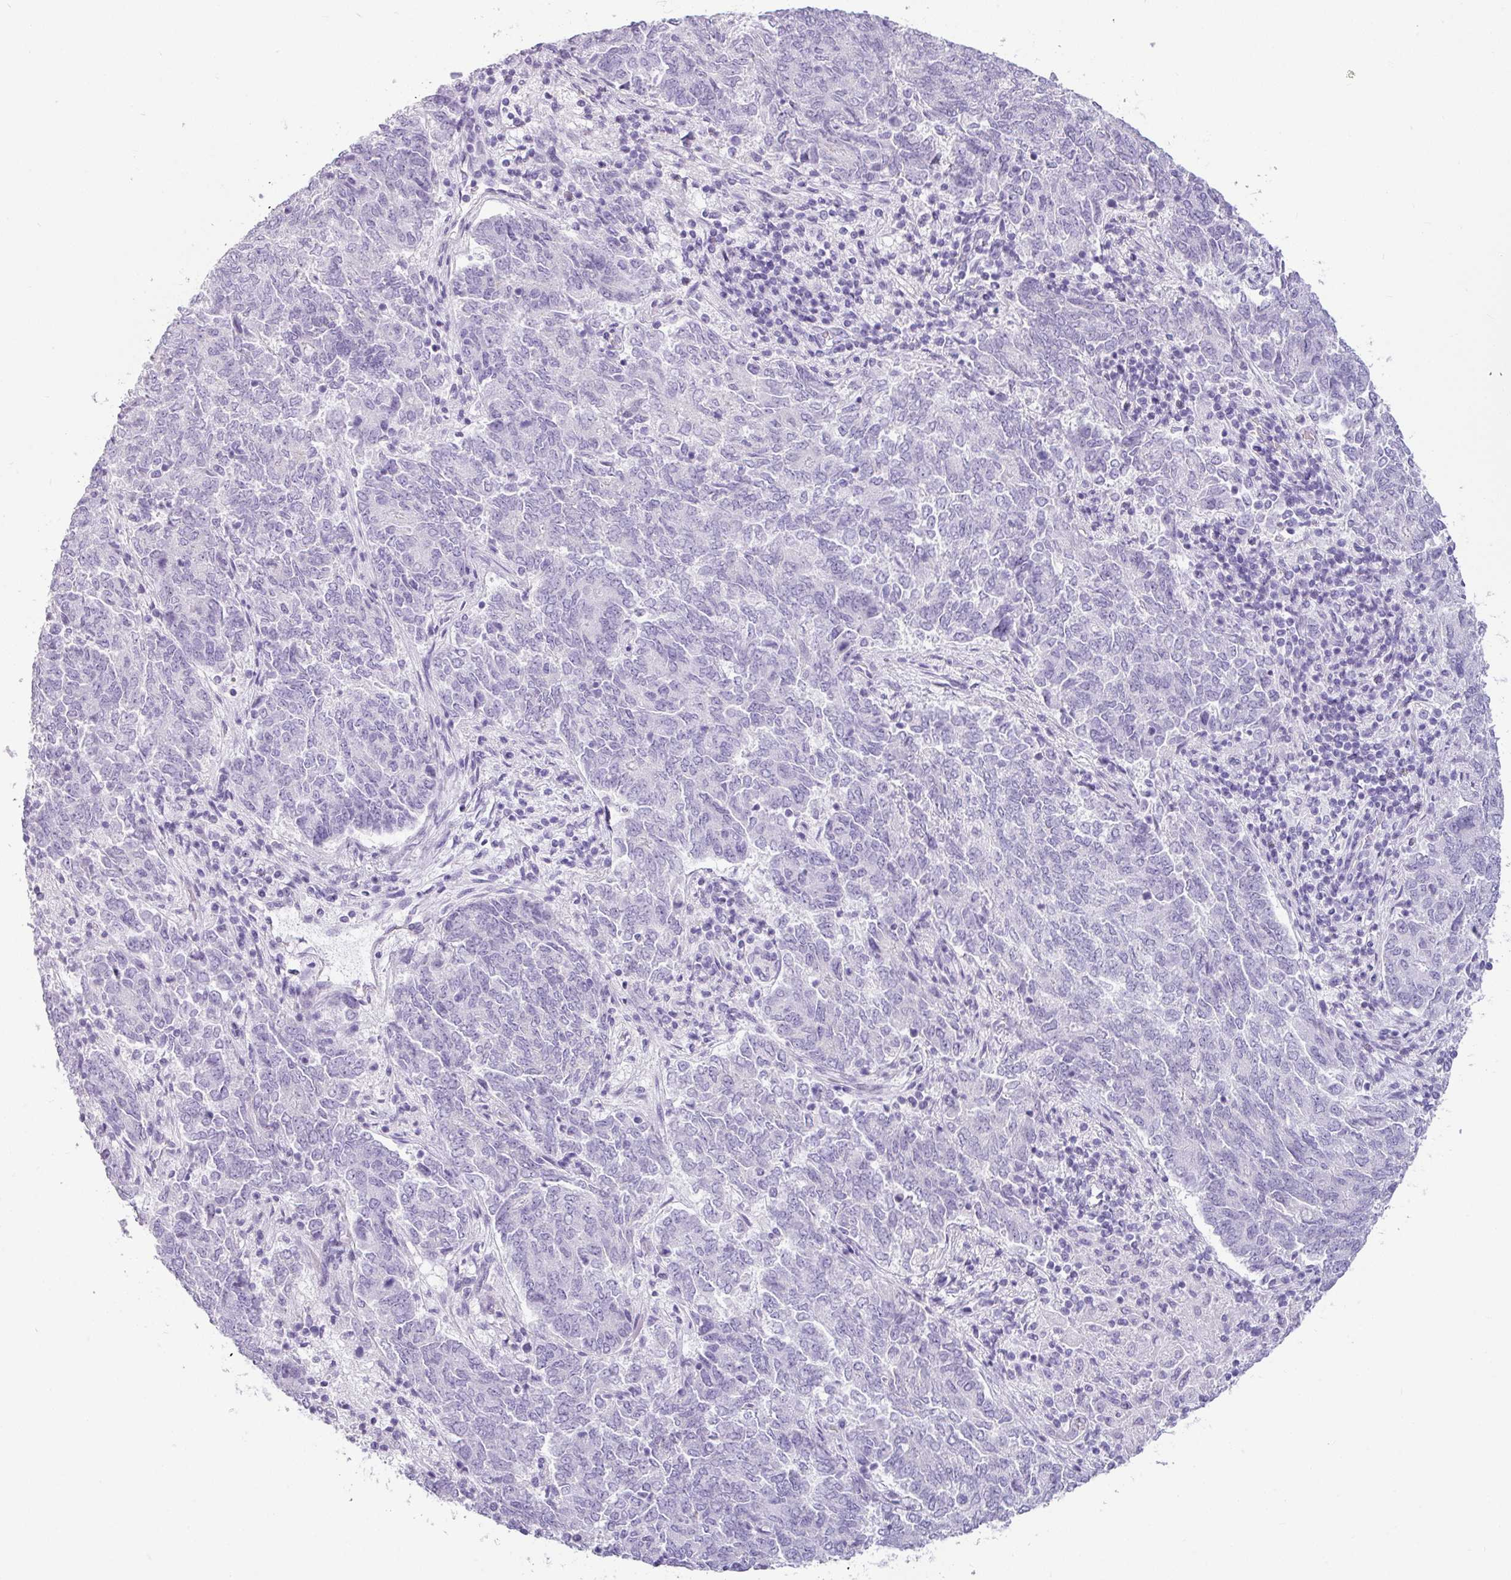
{"staining": {"intensity": "negative", "quantity": "none", "location": "none"}, "tissue": "endometrial cancer", "cell_type": "Tumor cells", "image_type": "cancer", "snomed": [{"axis": "morphology", "description": "Adenocarcinoma, NOS"}, {"axis": "topography", "description": "Endometrium"}], "caption": "The IHC photomicrograph has no significant staining in tumor cells of endometrial adenocarcinoma tissue. The staining was performed using DAB (3,3'-diaminobenzidine) to visualize the protein expression in brown, while the nuclei were stained in blue with hematoxylin (Magnification: 20x).", "gene": "VCY1B", "patient": {"sex": "female", "age": 80}}